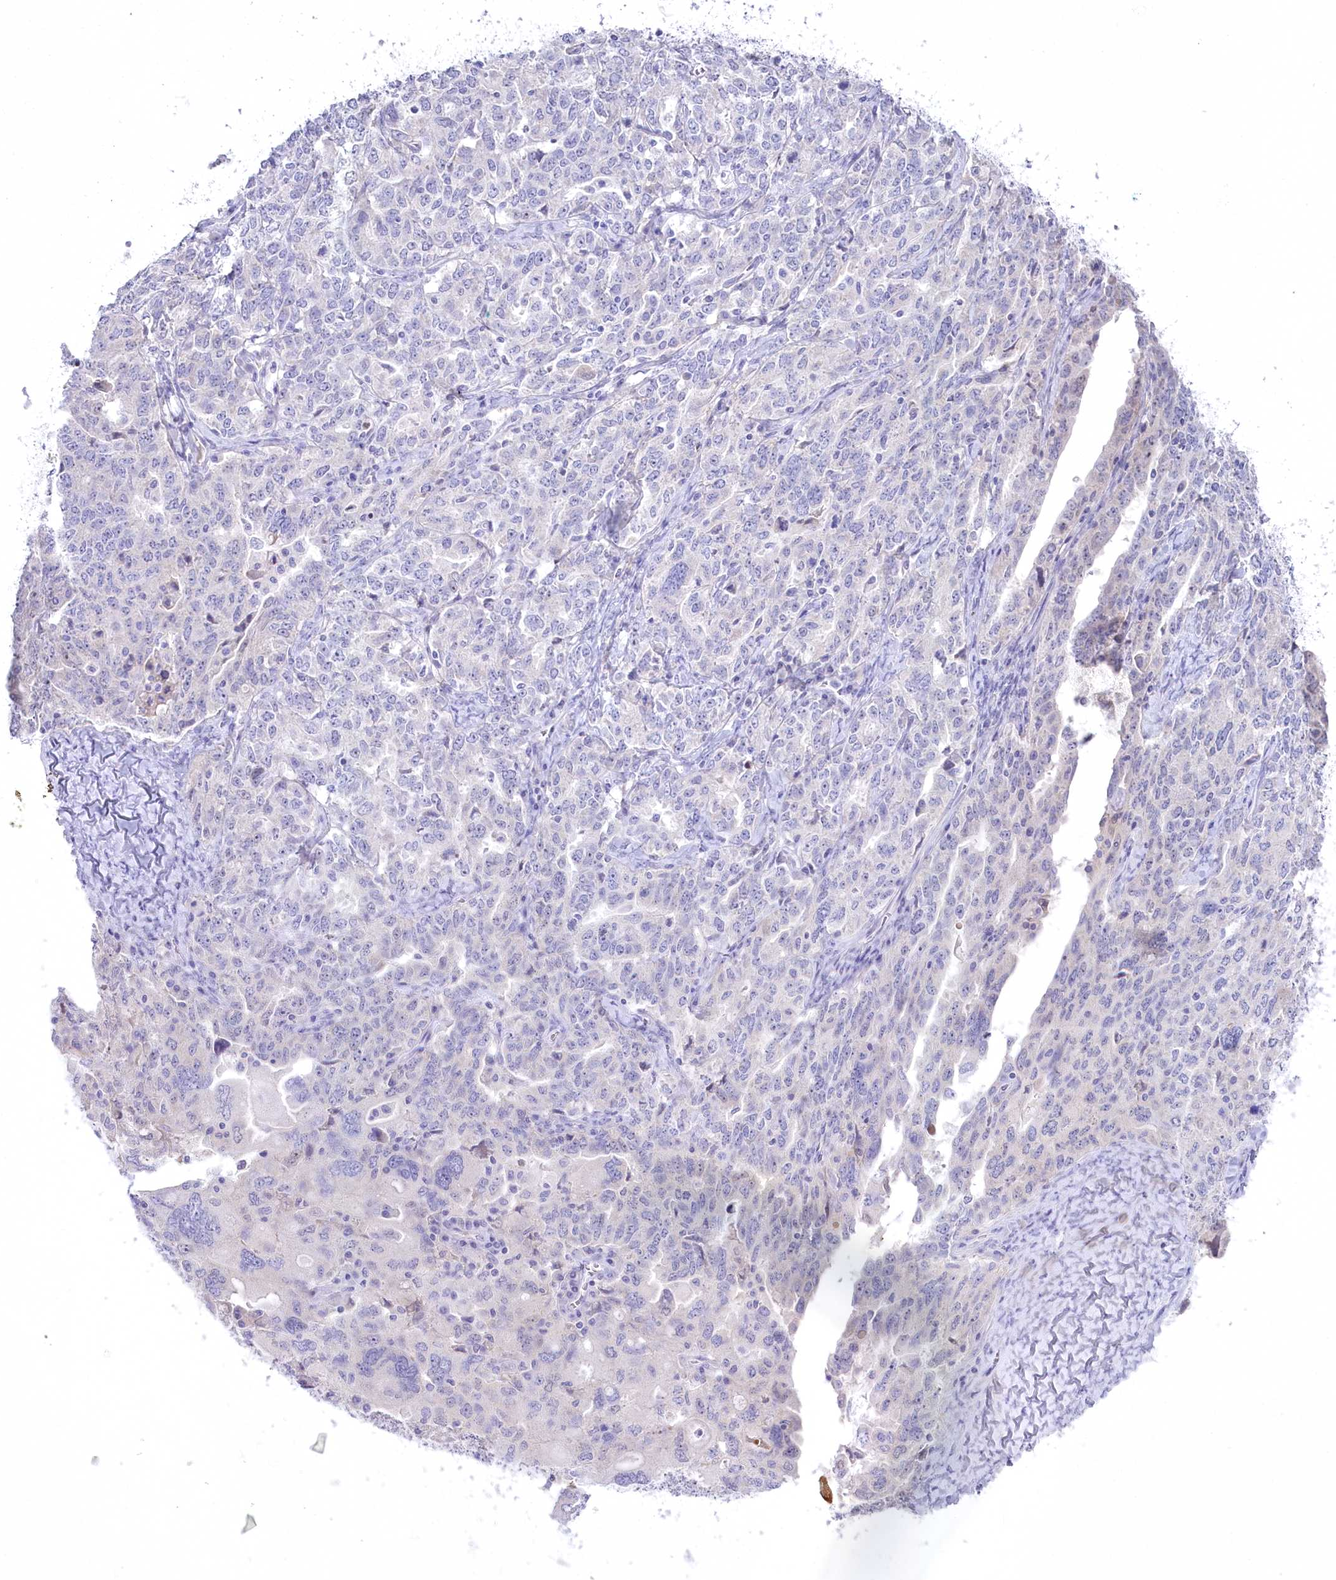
{"staining": {"intensity": "negative", "quantity": "none", "location": "none"}, "tissue": "ovarian cancer", "cell_type": "Tumor cells", "image_type": "cancer", "snomed": [{"axis": "morphology", "description": "Carcinoma, endometroid"}, {"axis": "topography", "description": "Ovary"}], "caption": "The photomicrograph reveals no significant positivity in tumor cells of ovarian cancer (endometroid carcinoma). (Stains: DAB (3,3'-diaminobenzidine) immunohistochemistry (IHC) with hematoxylin counter stain, Microscopy: brightfield microscopy at high magnification).", "gene": "MYOZ1", "patient": {"sex": "female", "age": 62}}